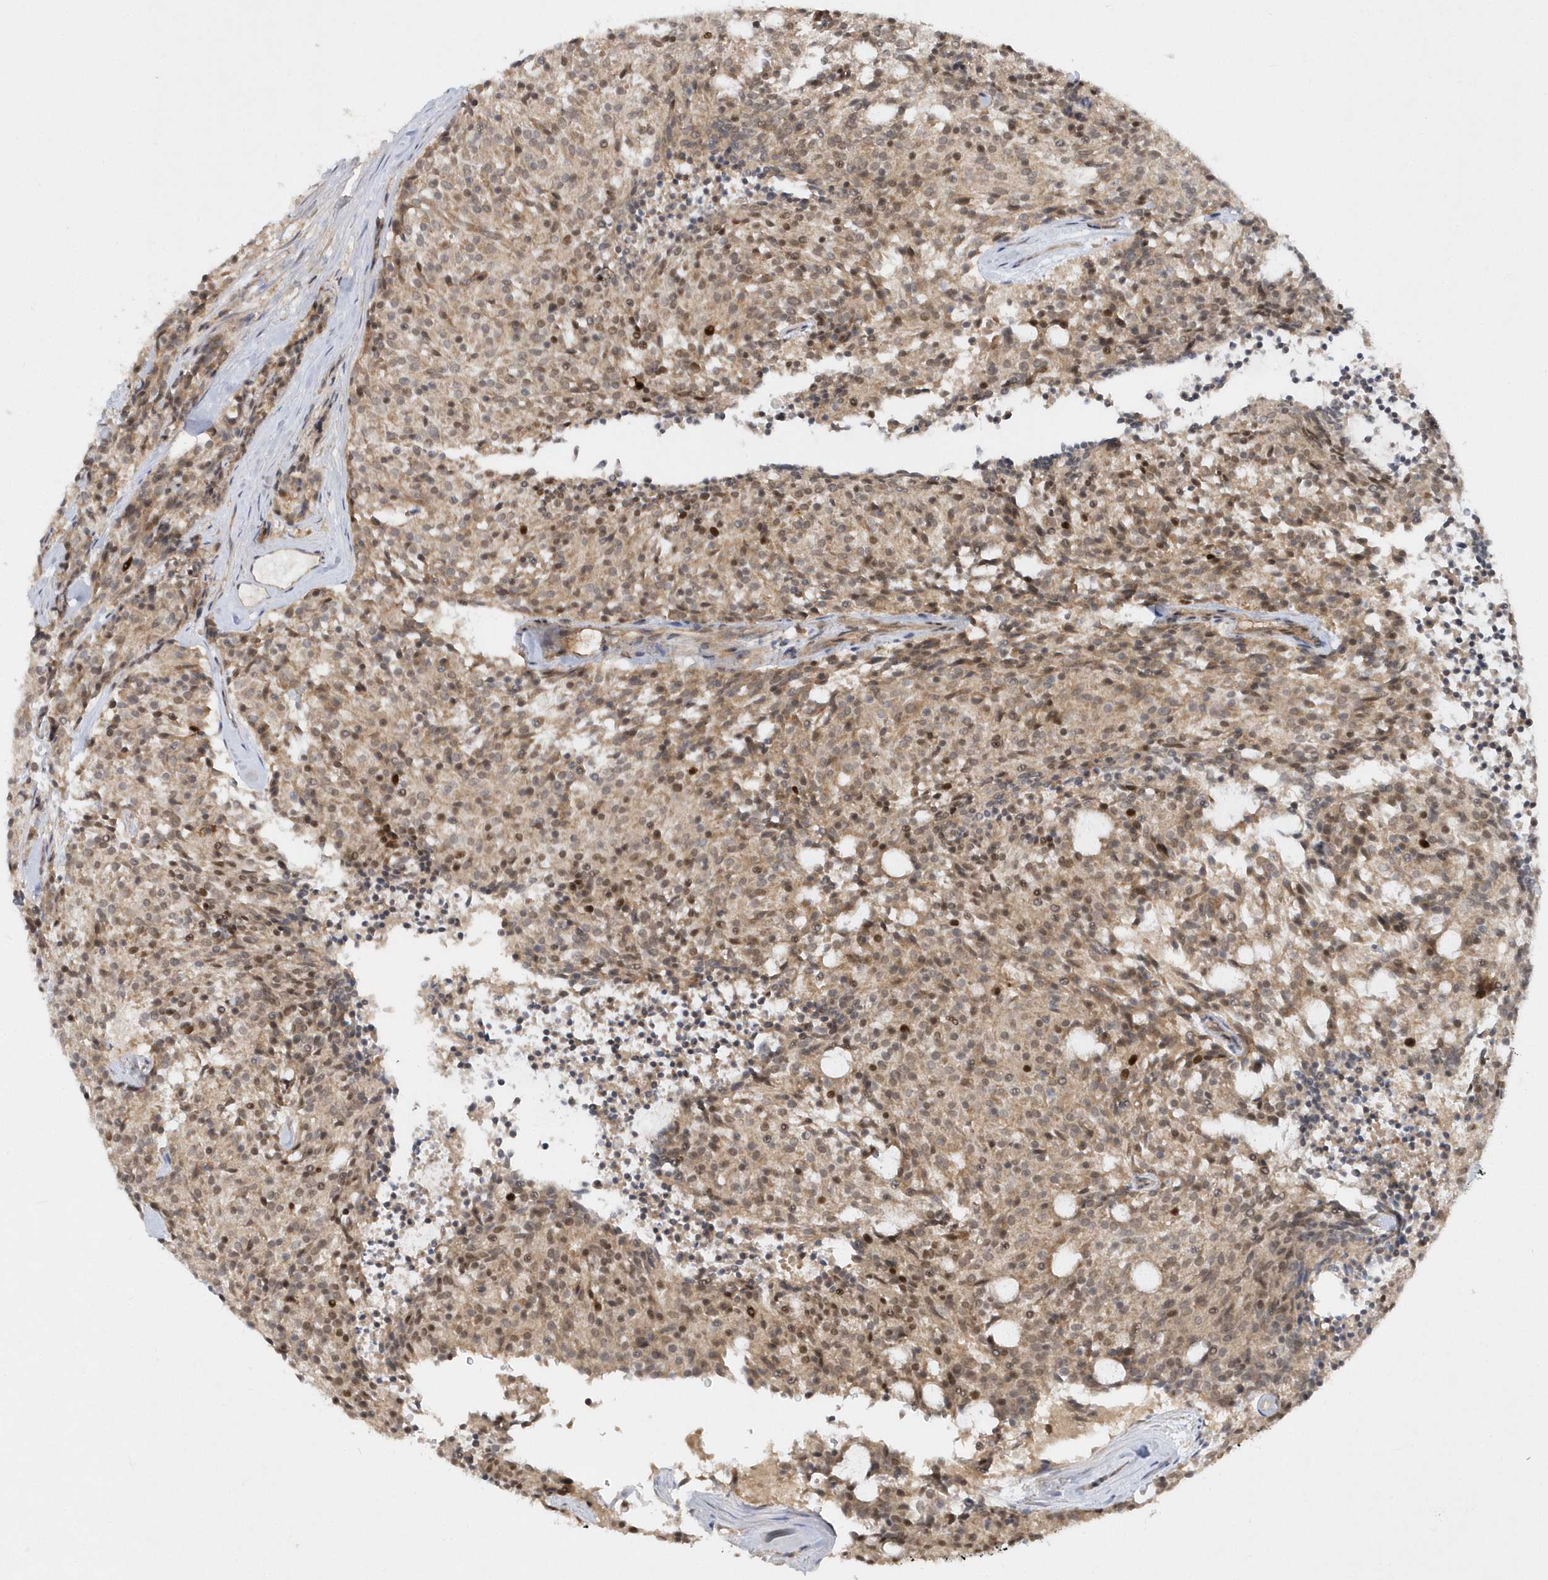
{"staining": {"intensity": "weak", "quantity": ">75%", "location": "cytoplasmic/membranous,nuclear"}, "tissue": "carcinoid", "cell_type": "Tumor cells", "image_type": "cancer", "snomed": [{"axis": "morphology", "description": "Carcinoid, malignant, NOS"}, {"axis": "topography", "description": "Pancreas"}], "caption": "DAB immunohistochemical staining of carcinoid displays weak cytoplasmic/membranous and nuclear protein positivity in approximately >75% of tumor cells.", "gene": "MXI1", "patient": {"sex": "female", "age": 54}}